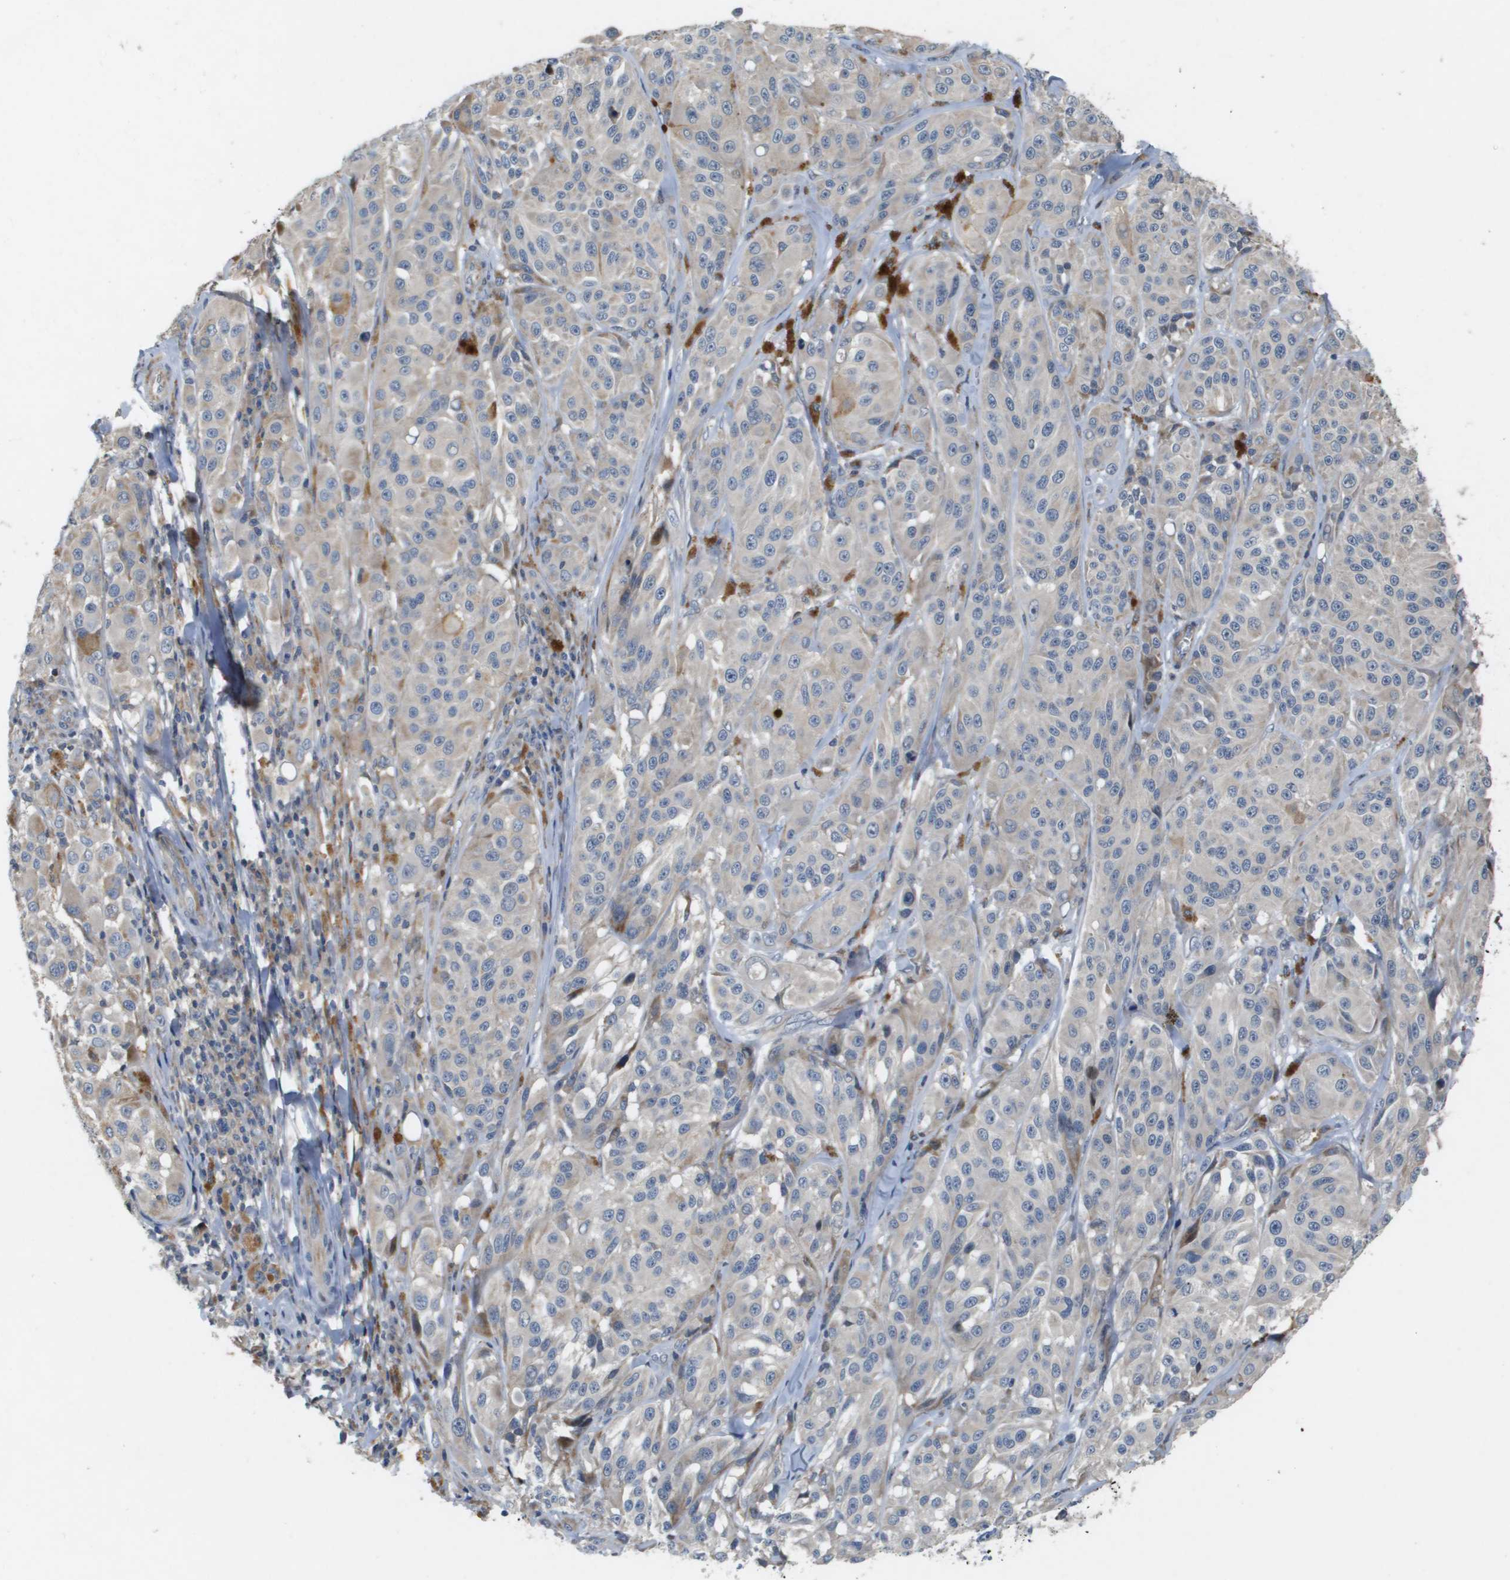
{"staining": {"intensity": "weak", "quantity": "<25%", "location": "cytoplasmic/membranous"}, "tissue": "melanoma", "cell_type": "Tumor cells", "image_type": "cancer", "snomed": [{"axis": "morphology", "description": "Malignant melanoma, NOS"}, {"axis": "topography", "description": "Skin"}], "caption": "A high-resolution micrograph shows IHC staining of malignant melanoma, which displays no significant staining in tumor cells.", "gene": "SCN4B", "patient": {"sex": "male", "age": 84}}